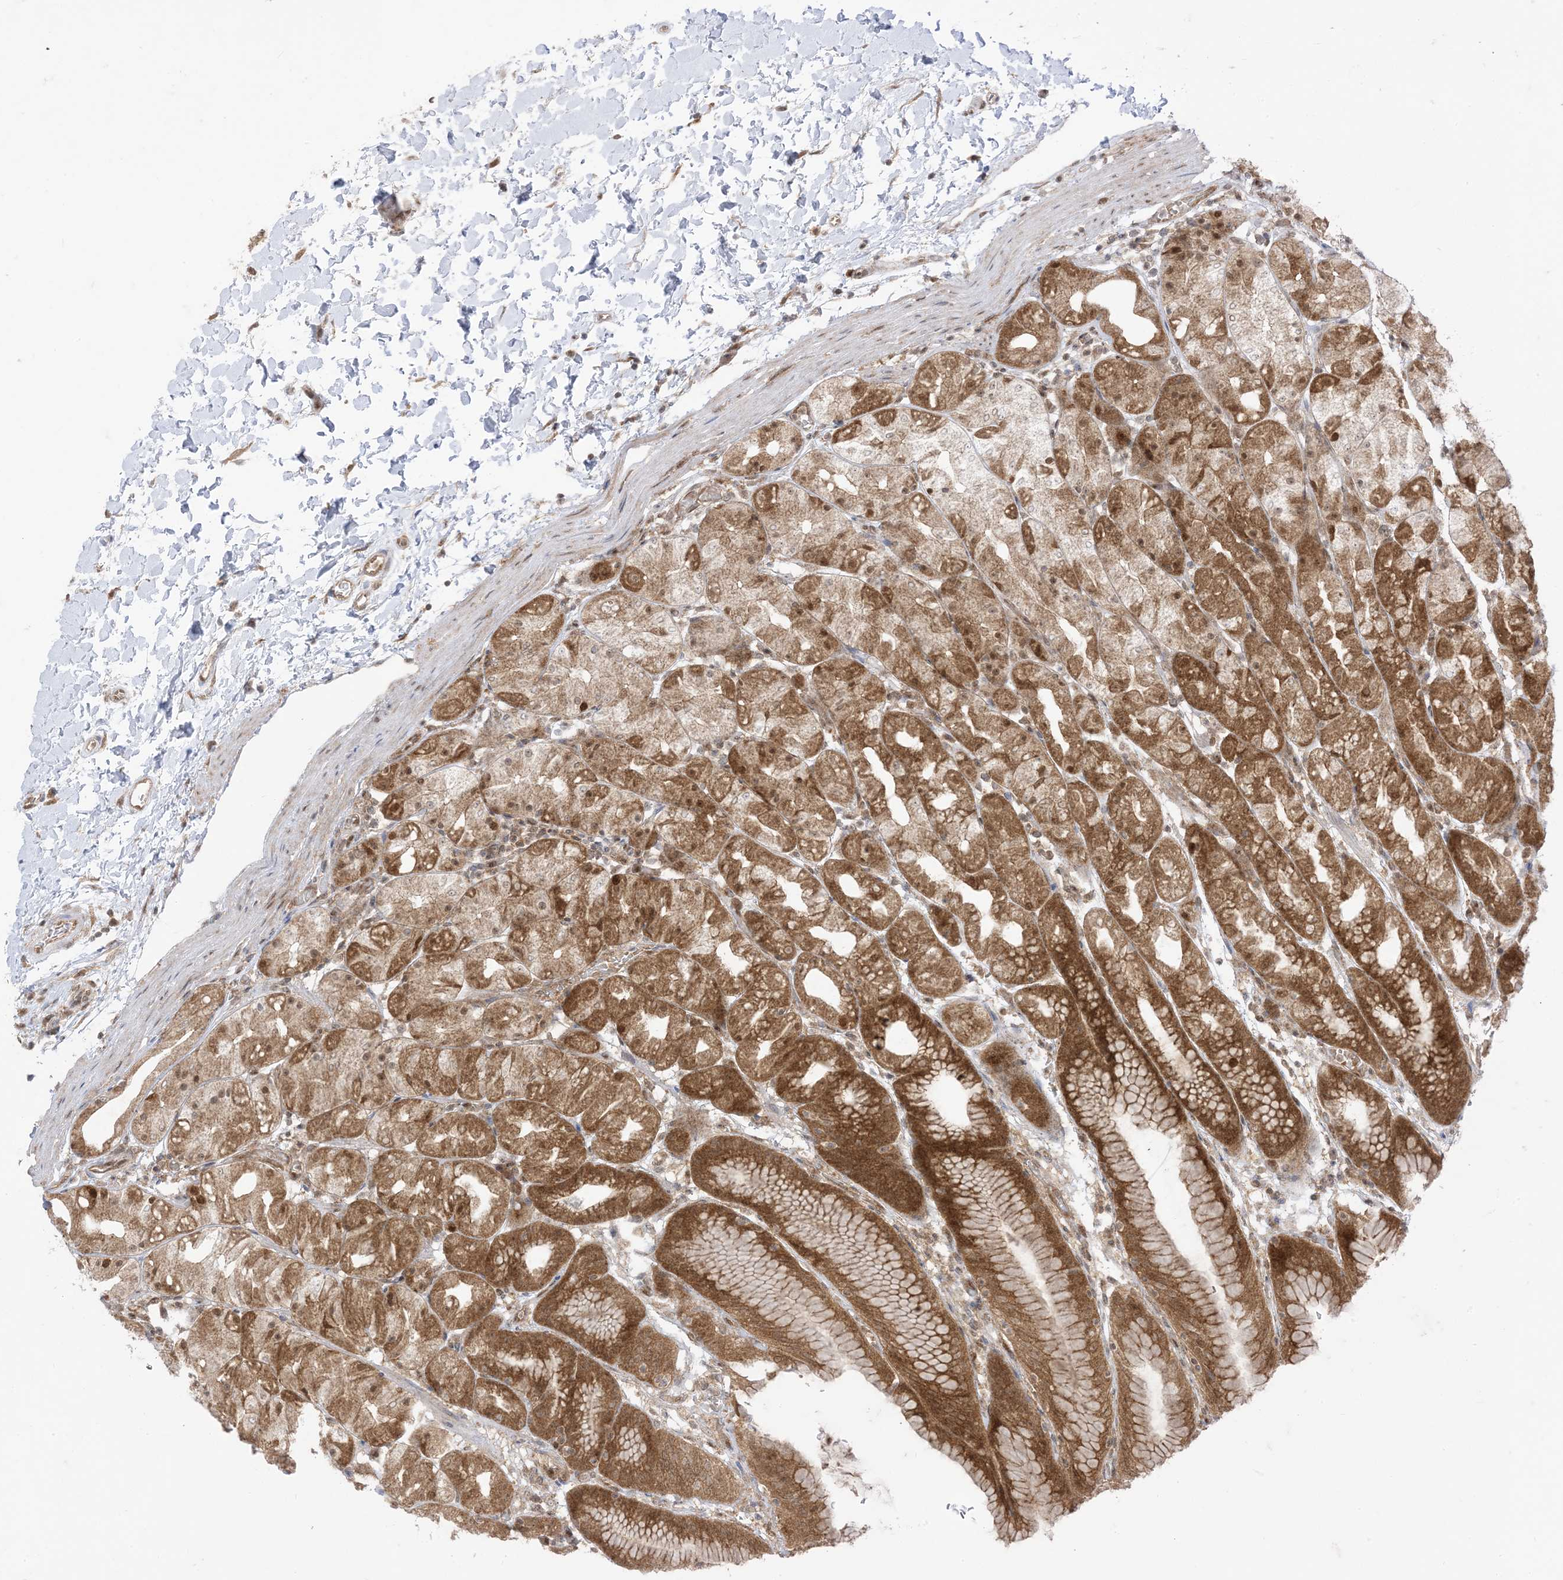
{"staining": {"intensity": "moderate", "quantity": ">75%", "location": "cytoplasmic/membranous,nuclear"}, "tissue": "stomach", "cell_type": "Glandular cells", "image_type": "normal", "snomed": [{"axis": "morphology", "description": "Normal tissue, NOS"}, {"axis": "topography", "description": "Stomach, upper"}], "caption": "Moderate cytoplasmic/membranous,nuclear positivity is present in approximately >75% of glandular cells in normal stomach. (DAB (3,3'-diaminobenzidine) IHC, brown staining for protein, blue staining for nuclei).", "gene": "PTPA", "patient": {"sex": "male", "age": 48}}